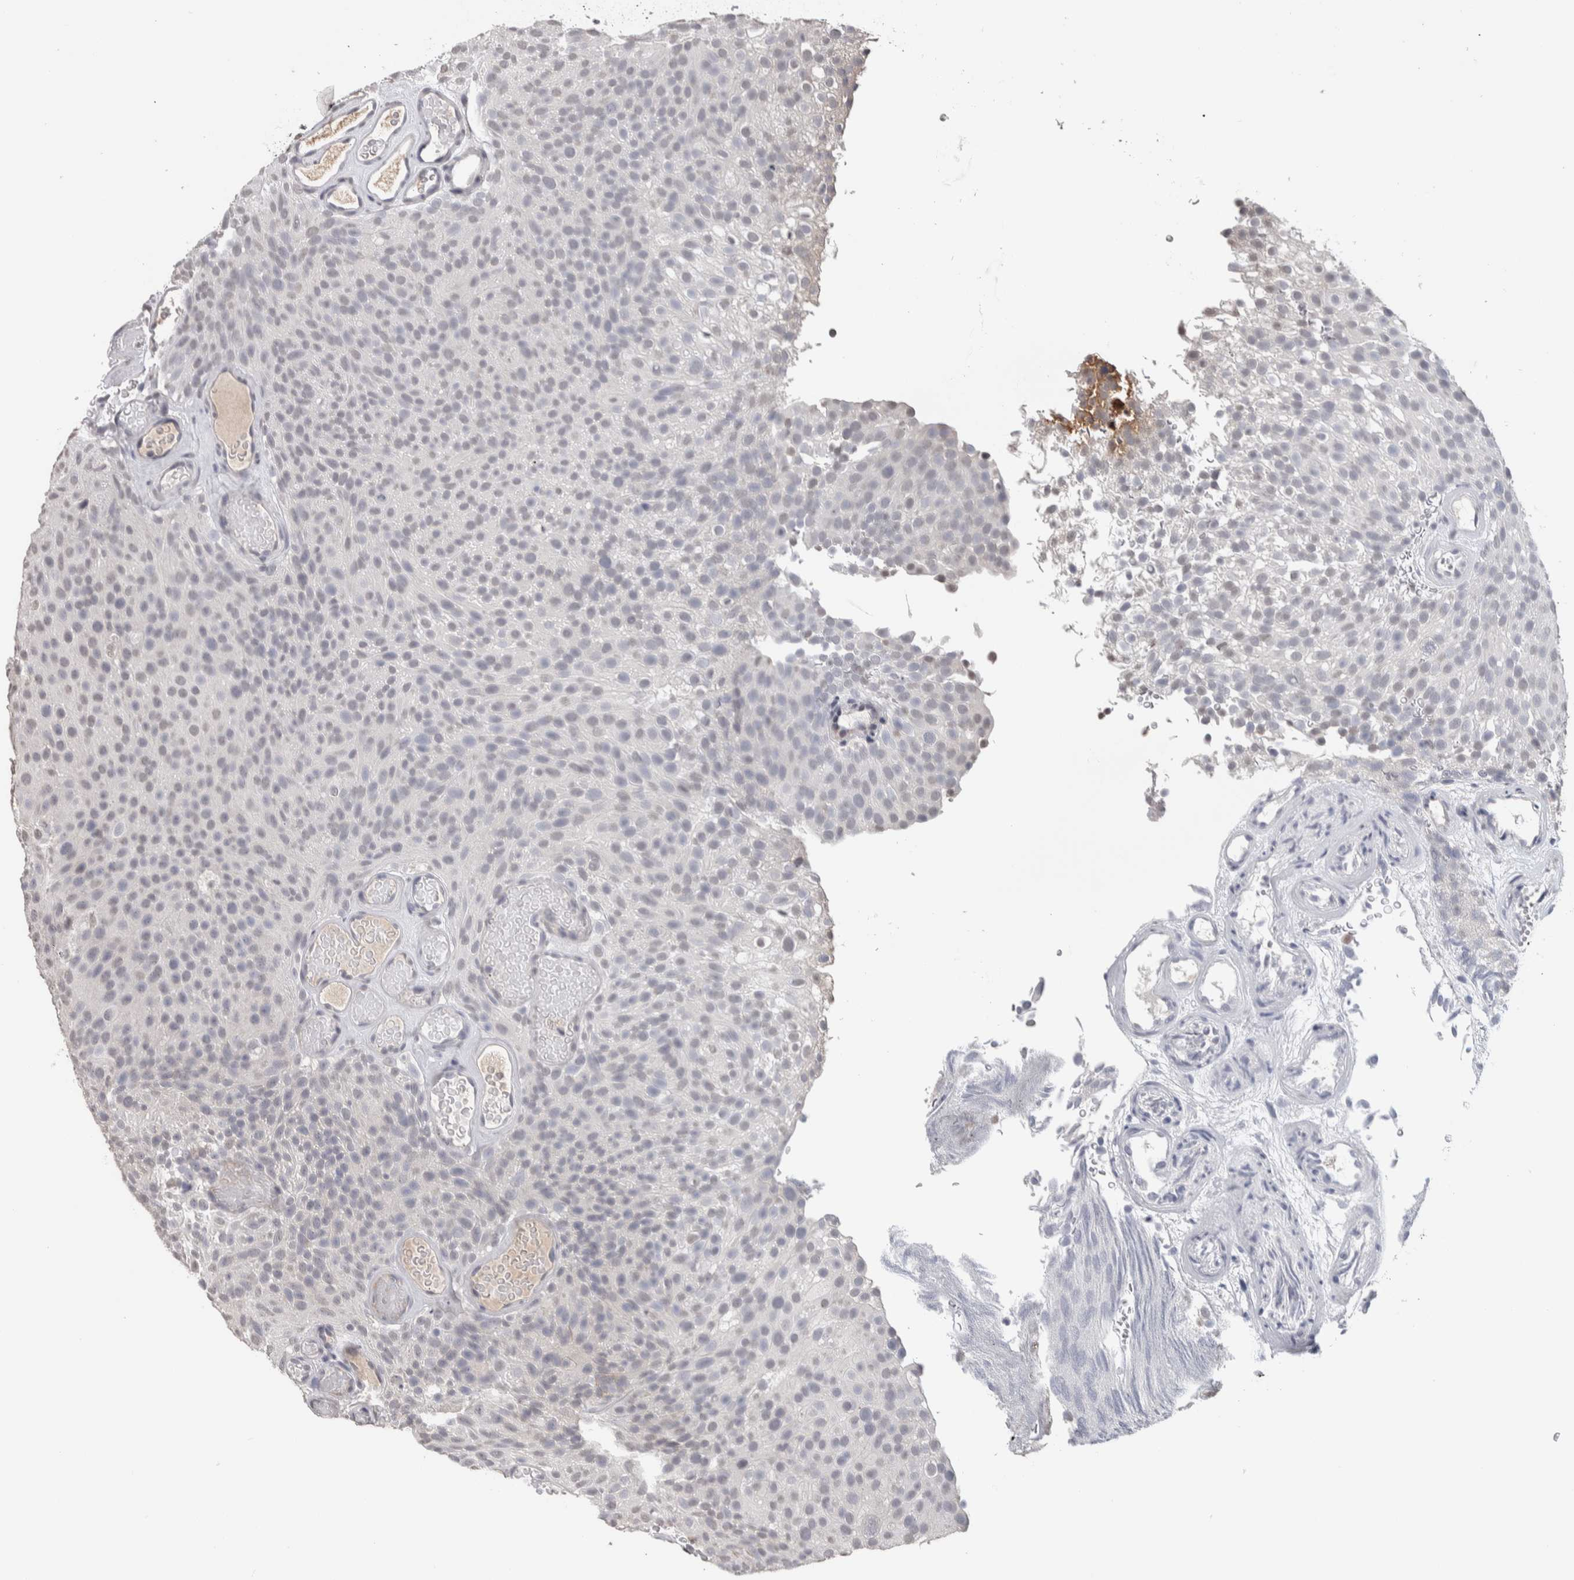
{"staining": {"intensity": "negative", "quantity": "none", "location": "none"}, "tissue": "urothelial cancer", "cell_type": "Tumor cells", "image_type": "cancer", "snomed": [{"axis": "morphology", "description": "Urothelial carcinoma, Low grade"}, {"axis": "topography", "description": "Urinary bladder"}], "caption": "High power microscopy photomicrograph of an immunohistochemistry (IHC) photomicrograph of urothelial cancer, revealing no significant expression in tumor cells.", "gene": "TMEM102", "patient": {"sex": "male", "age": 78}}